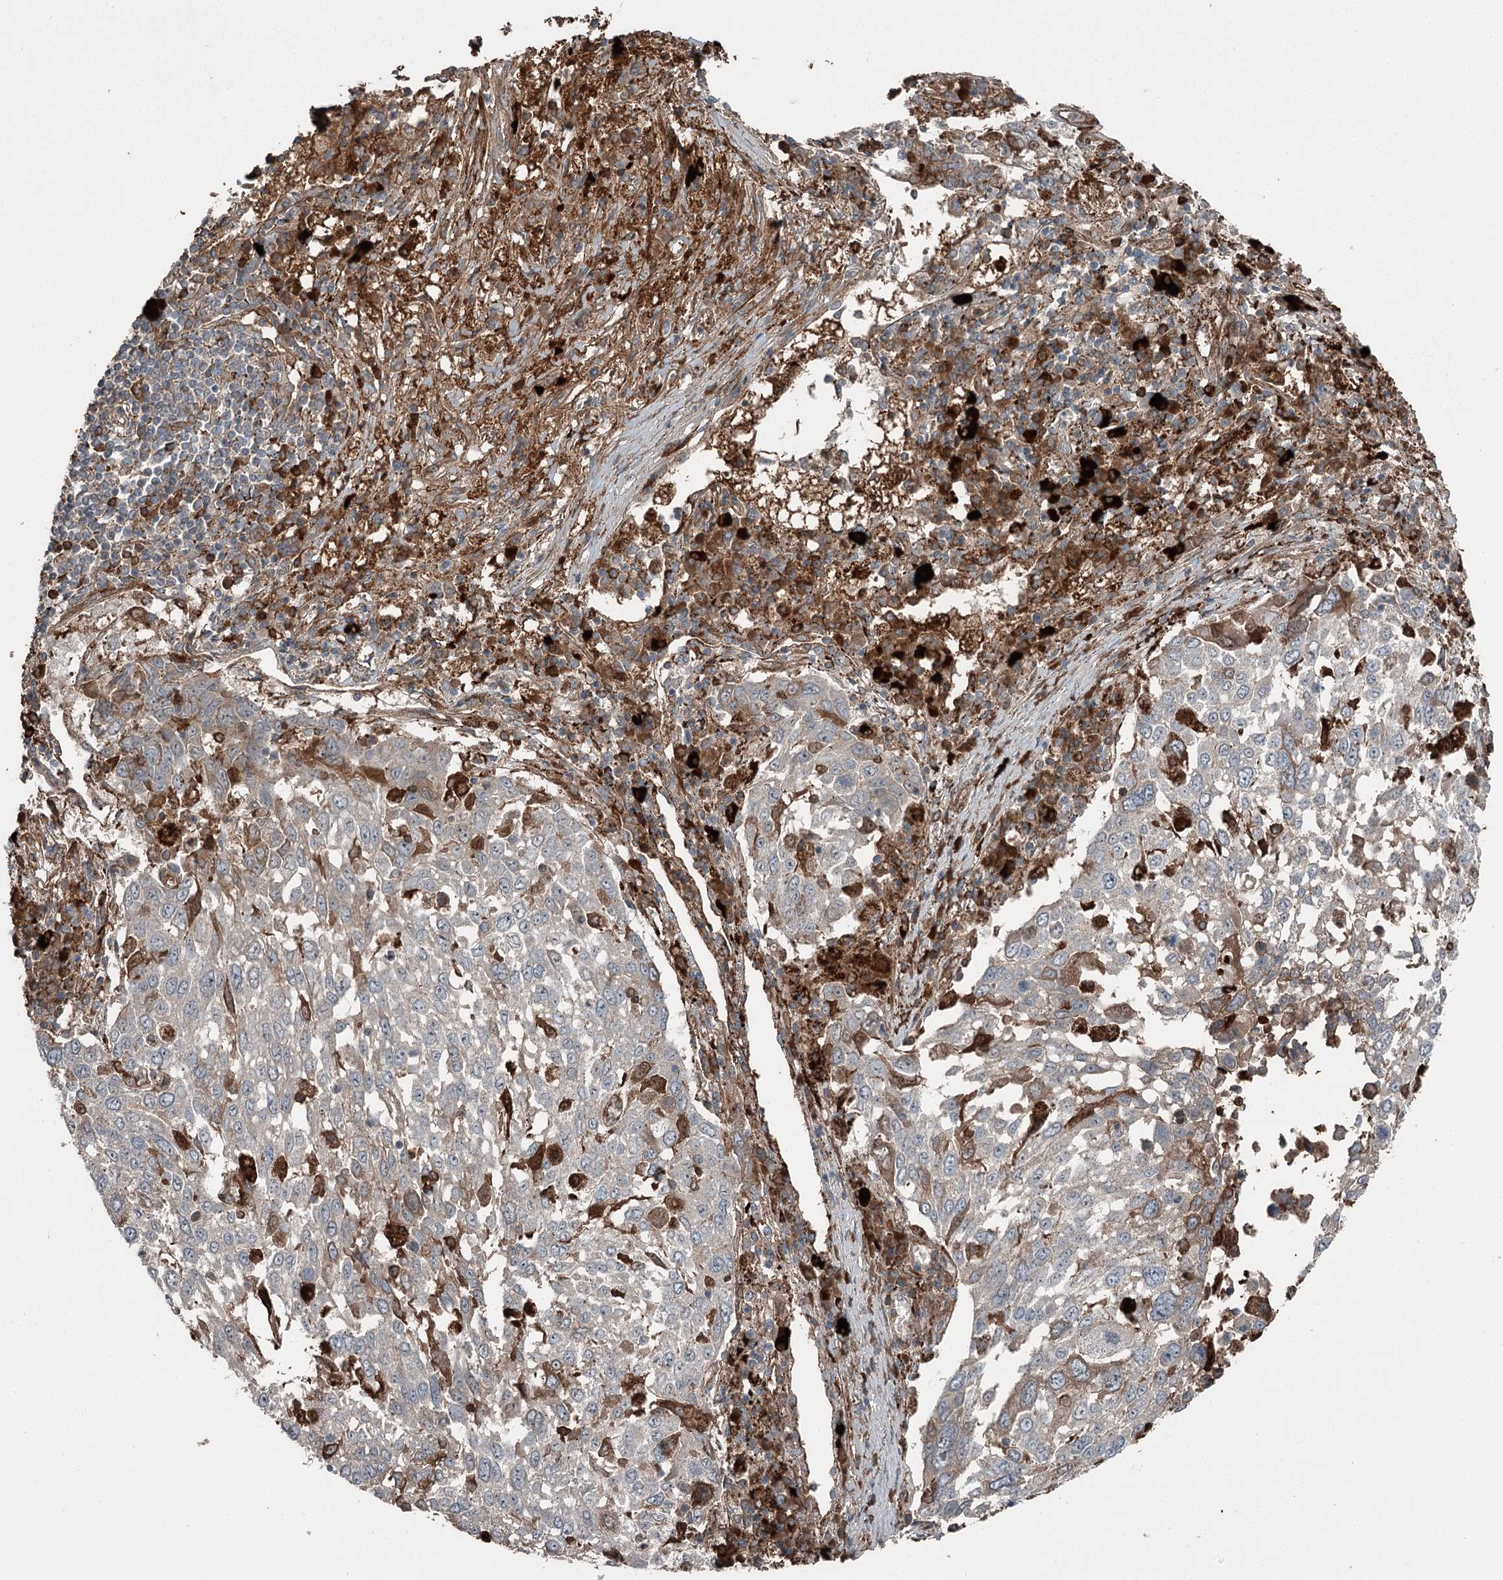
{"staining": {"intensity": "moderate", "quantity": "<25%", "location": "cytoplasmic/membranous"}, "tissue": "lung cancer", "cell_type": "Tumor cells", "image_type": "cancer", "snomed": [{"axis": "morphology", "description": "Squamous cell carcinoma, NOS"}, {"axis": "topography", "description": "Lung"}], "caption": "A high-resolution histopathology image shows IHC staining of lung cancer, which displays moderate cytoplasmic/membranous positivity in about <25% of tumor cells.", "gene": "SLC39A8", "patient": {"sex": "male", "age": 65}}